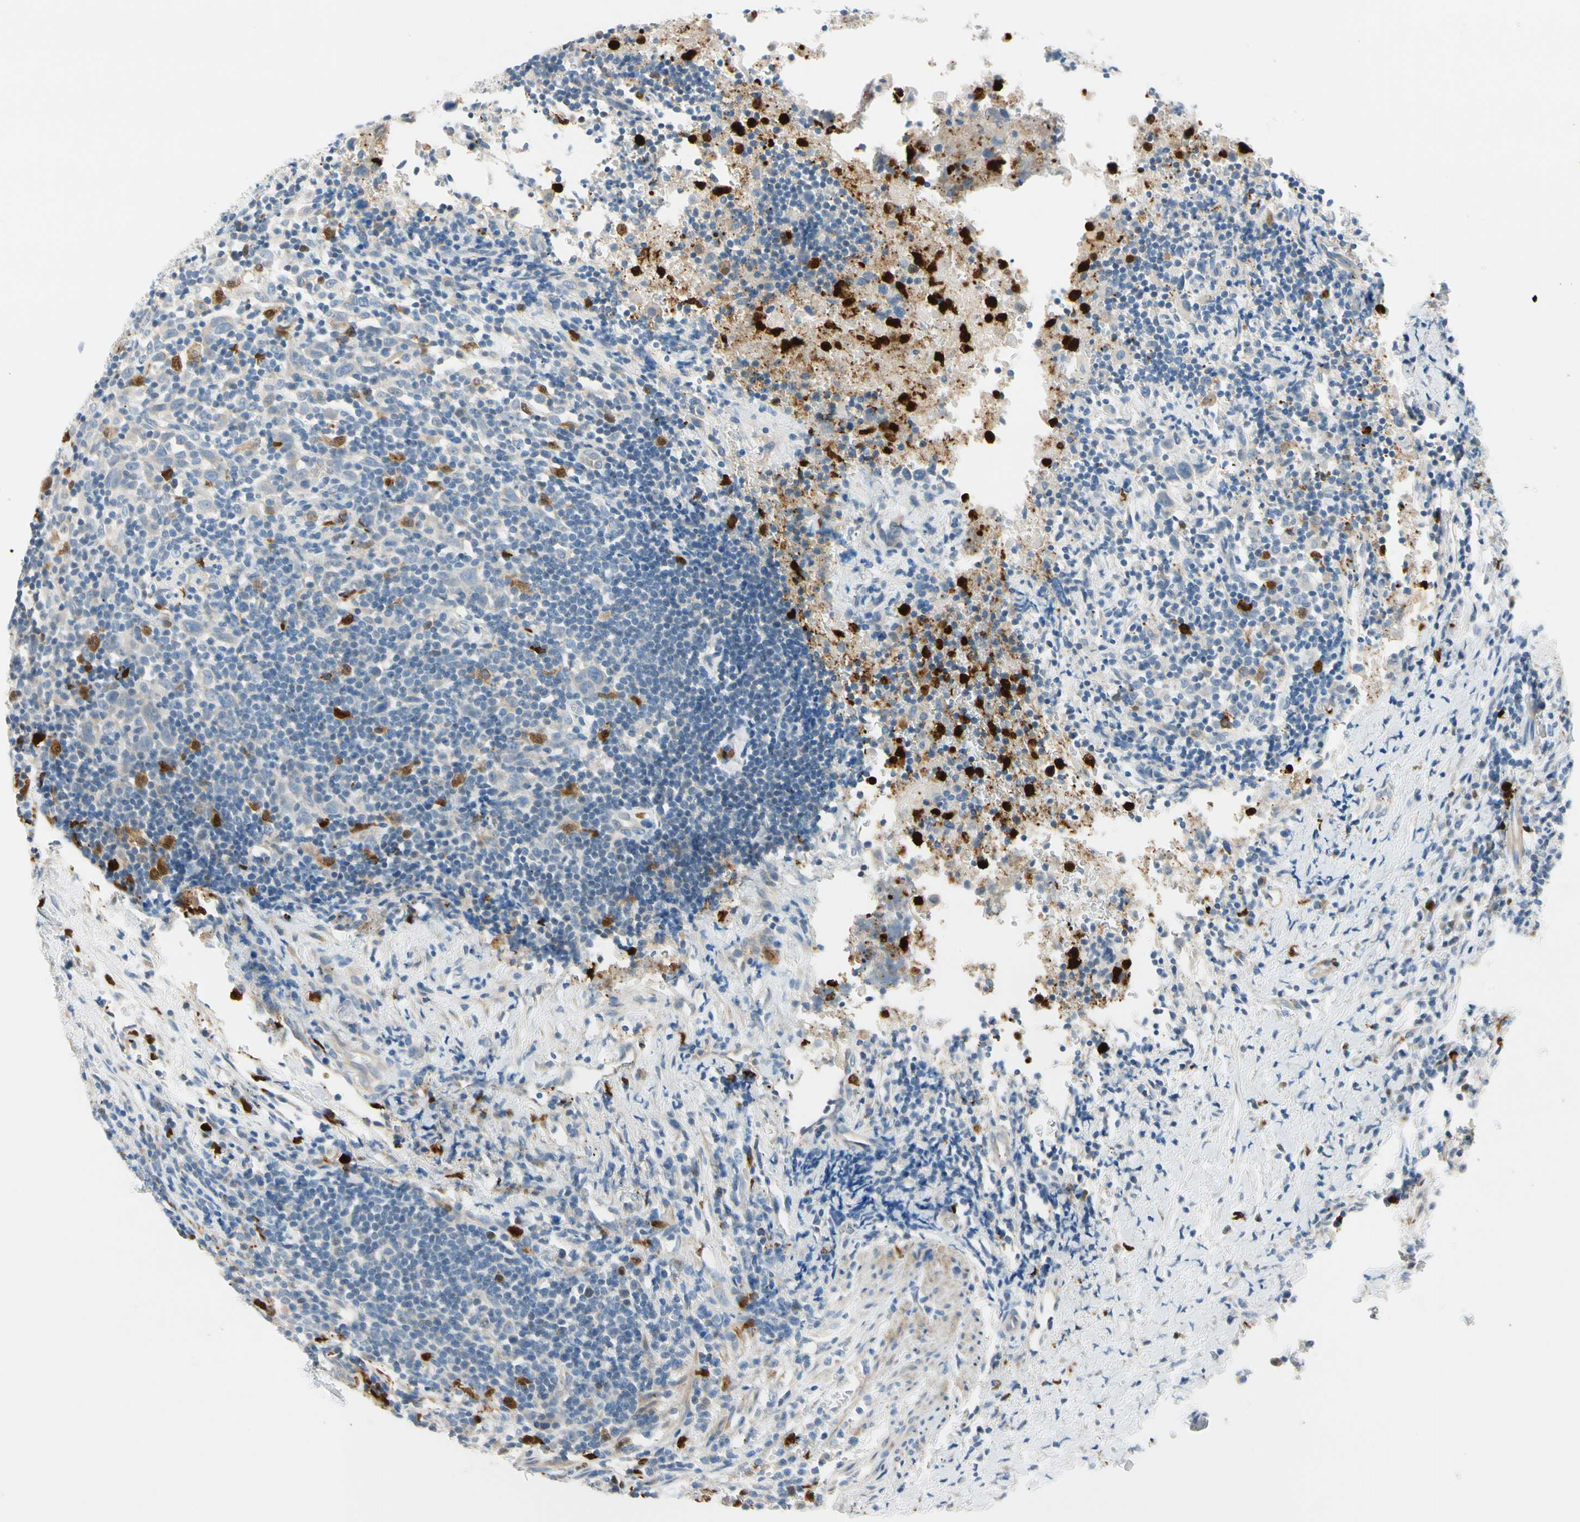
{"staining": {"intensity": "weak", "quantity": "<25%", "location": "cytoplasmic/membranous"}, "tissue": "urothelial cancer", "cell_type": "Tumor cells", "image_type": "cancer", "snomed": [{"axis": "morphology", "description": "Urothelial carcinoma, High grade"}, {"axis": "topography", "description": "Urinary bladder"}], "caption": "Tumor cells show no significant protein expression in urothelial carcinoma (high-grade).", "gene": "TRAF5", "patient": {"sex": "male", "age": 61}}